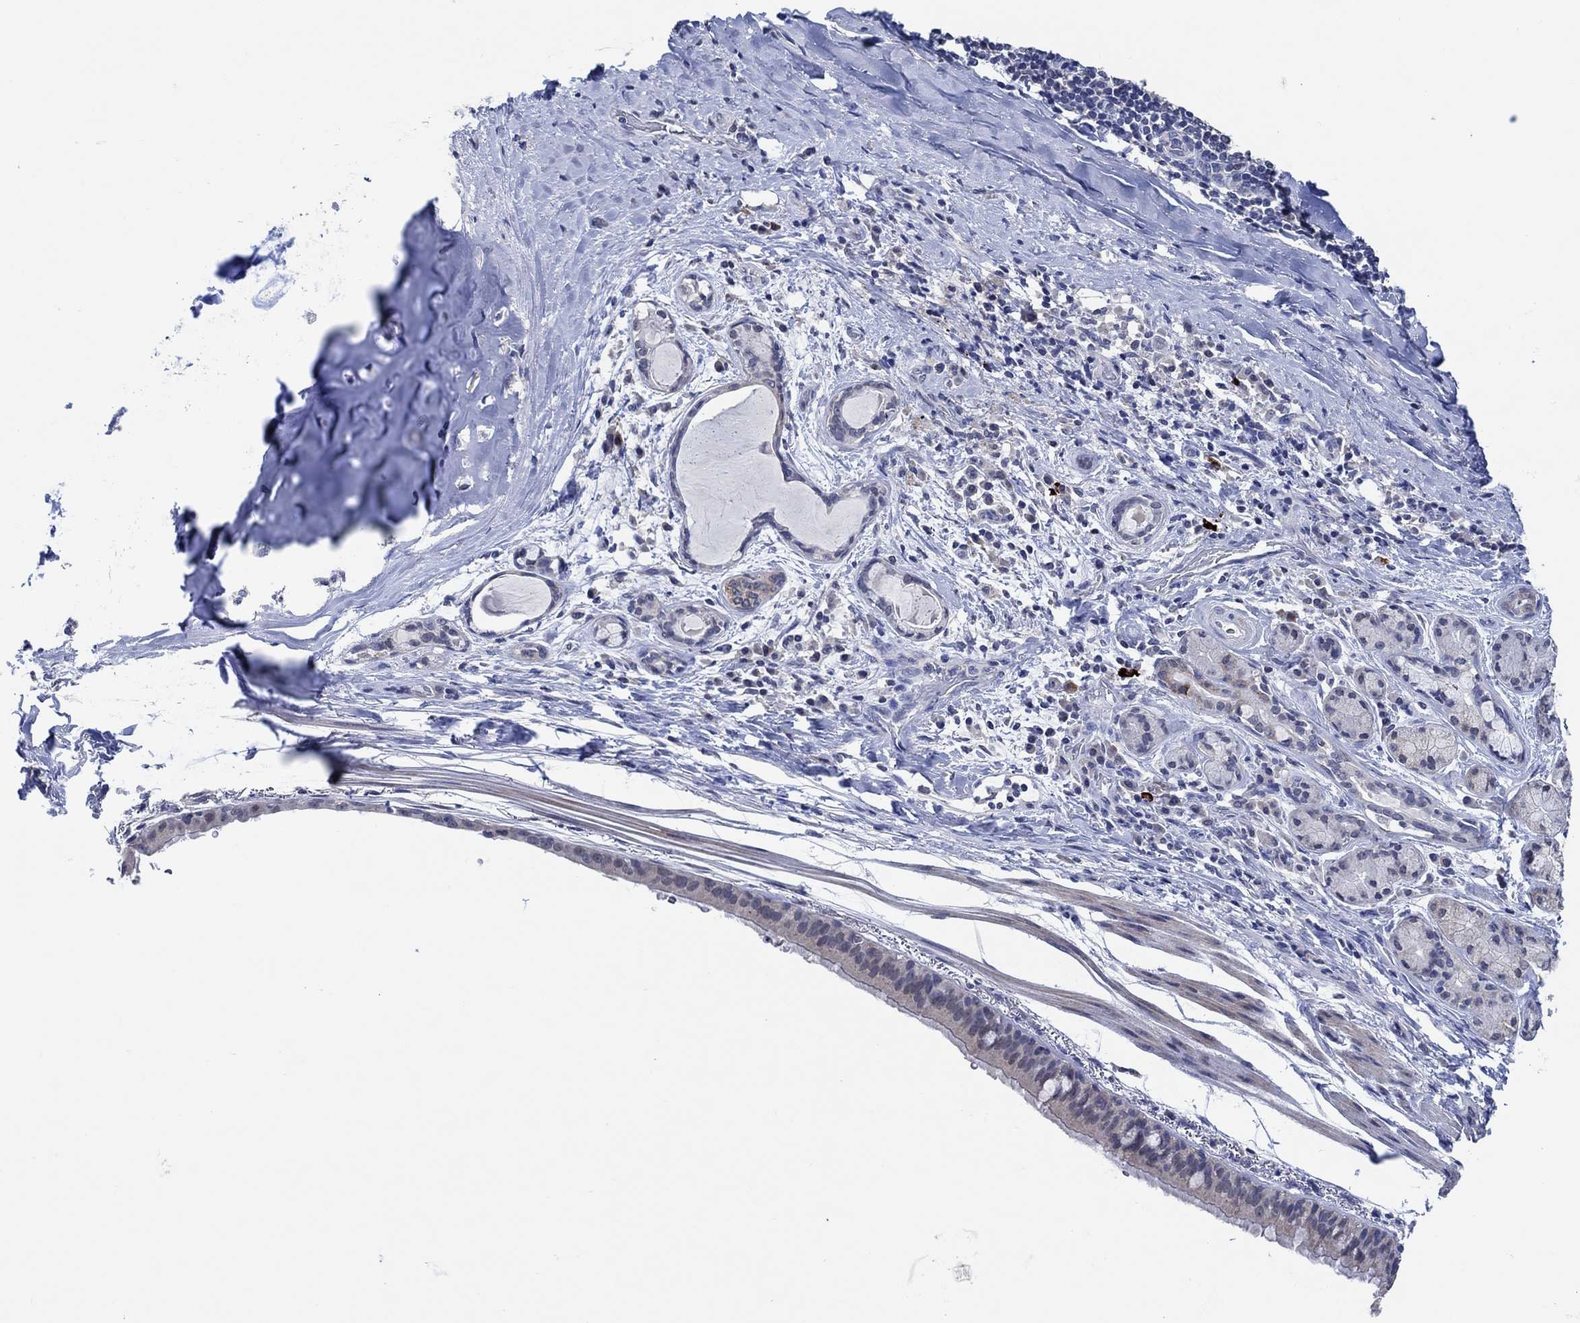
{"staining": {"intensity": "negative", "quantity": "none", "location": "none"}, "tissue": "bronchus", "cell_type": "Respiratory epithelial cells", "image_type": "normal", "snomed": [{"axis": "morphology", "description": "Normal tissue, NOS"}, {"axis": "morphology", "description": "Squamous cell carcinoma, NOS"}, {"axis": "topography", "description": "Bronchus"}, {"axis": "topography", "description": "Lung"}], "caption": "This is an immunohistochemistry (IHC) histopathology image of unremarkable human bronchus. There is no staining in respiratory epithelial cells.", "gene": "PRRT3", "patient": {"sex": "male", "age": 69}}